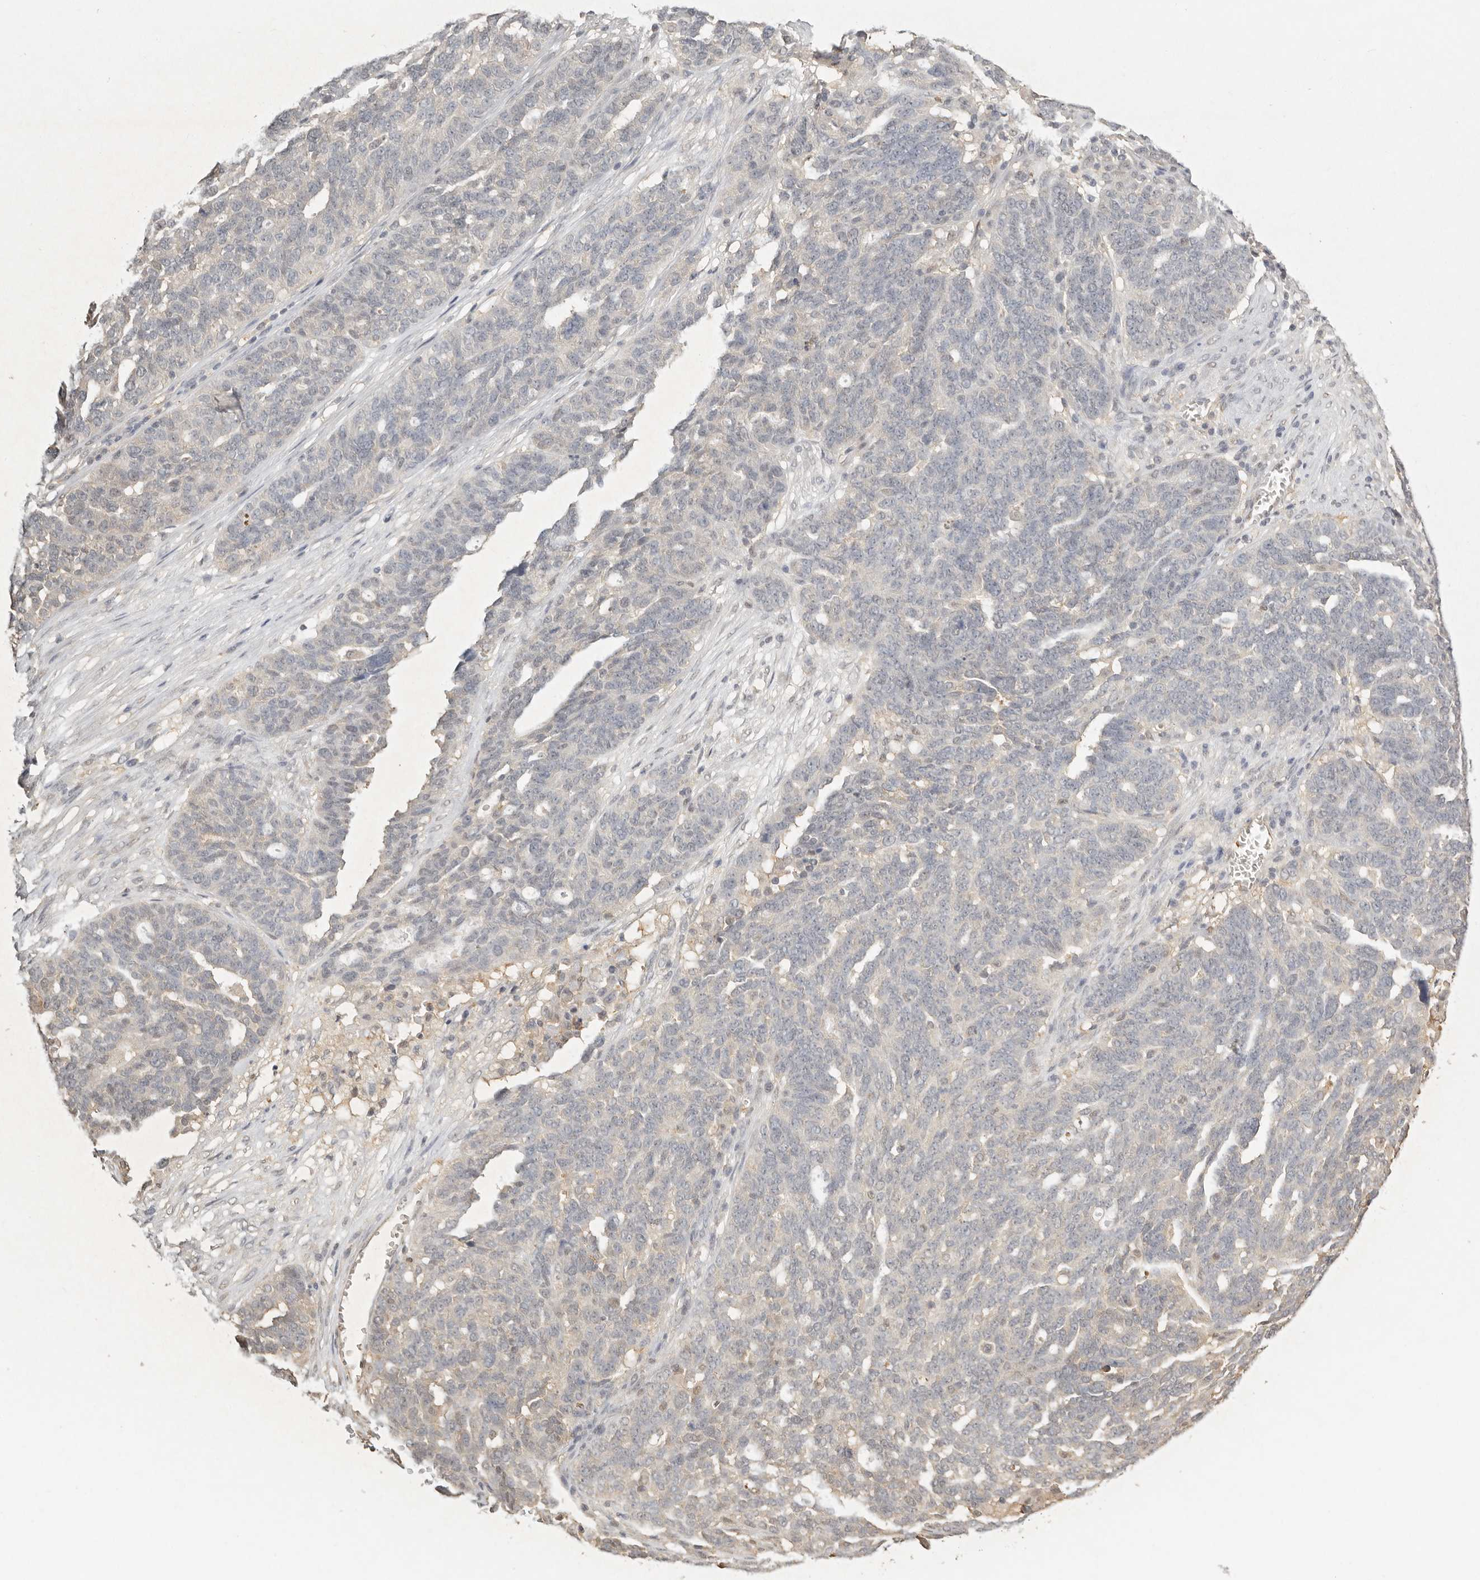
{"staining": {"intensity": "negative", "quantity": "none", "location": "none"}, "tissue": "ovarian cancer", "cell_type": "Tumor cells", "image_type": "cancer", "snomed": [{"axis": "morphology", "description": "Cystadenocarcinoma, serous, NOS"}, {"axis": "topography", "description": "Ovary"}], "caption": "There is no significant expression in tumor cells of serous cystadenocarcinoma (ovarian).", "gene": "PSMA5", "patient": {"sex": "female", "age": 59}}